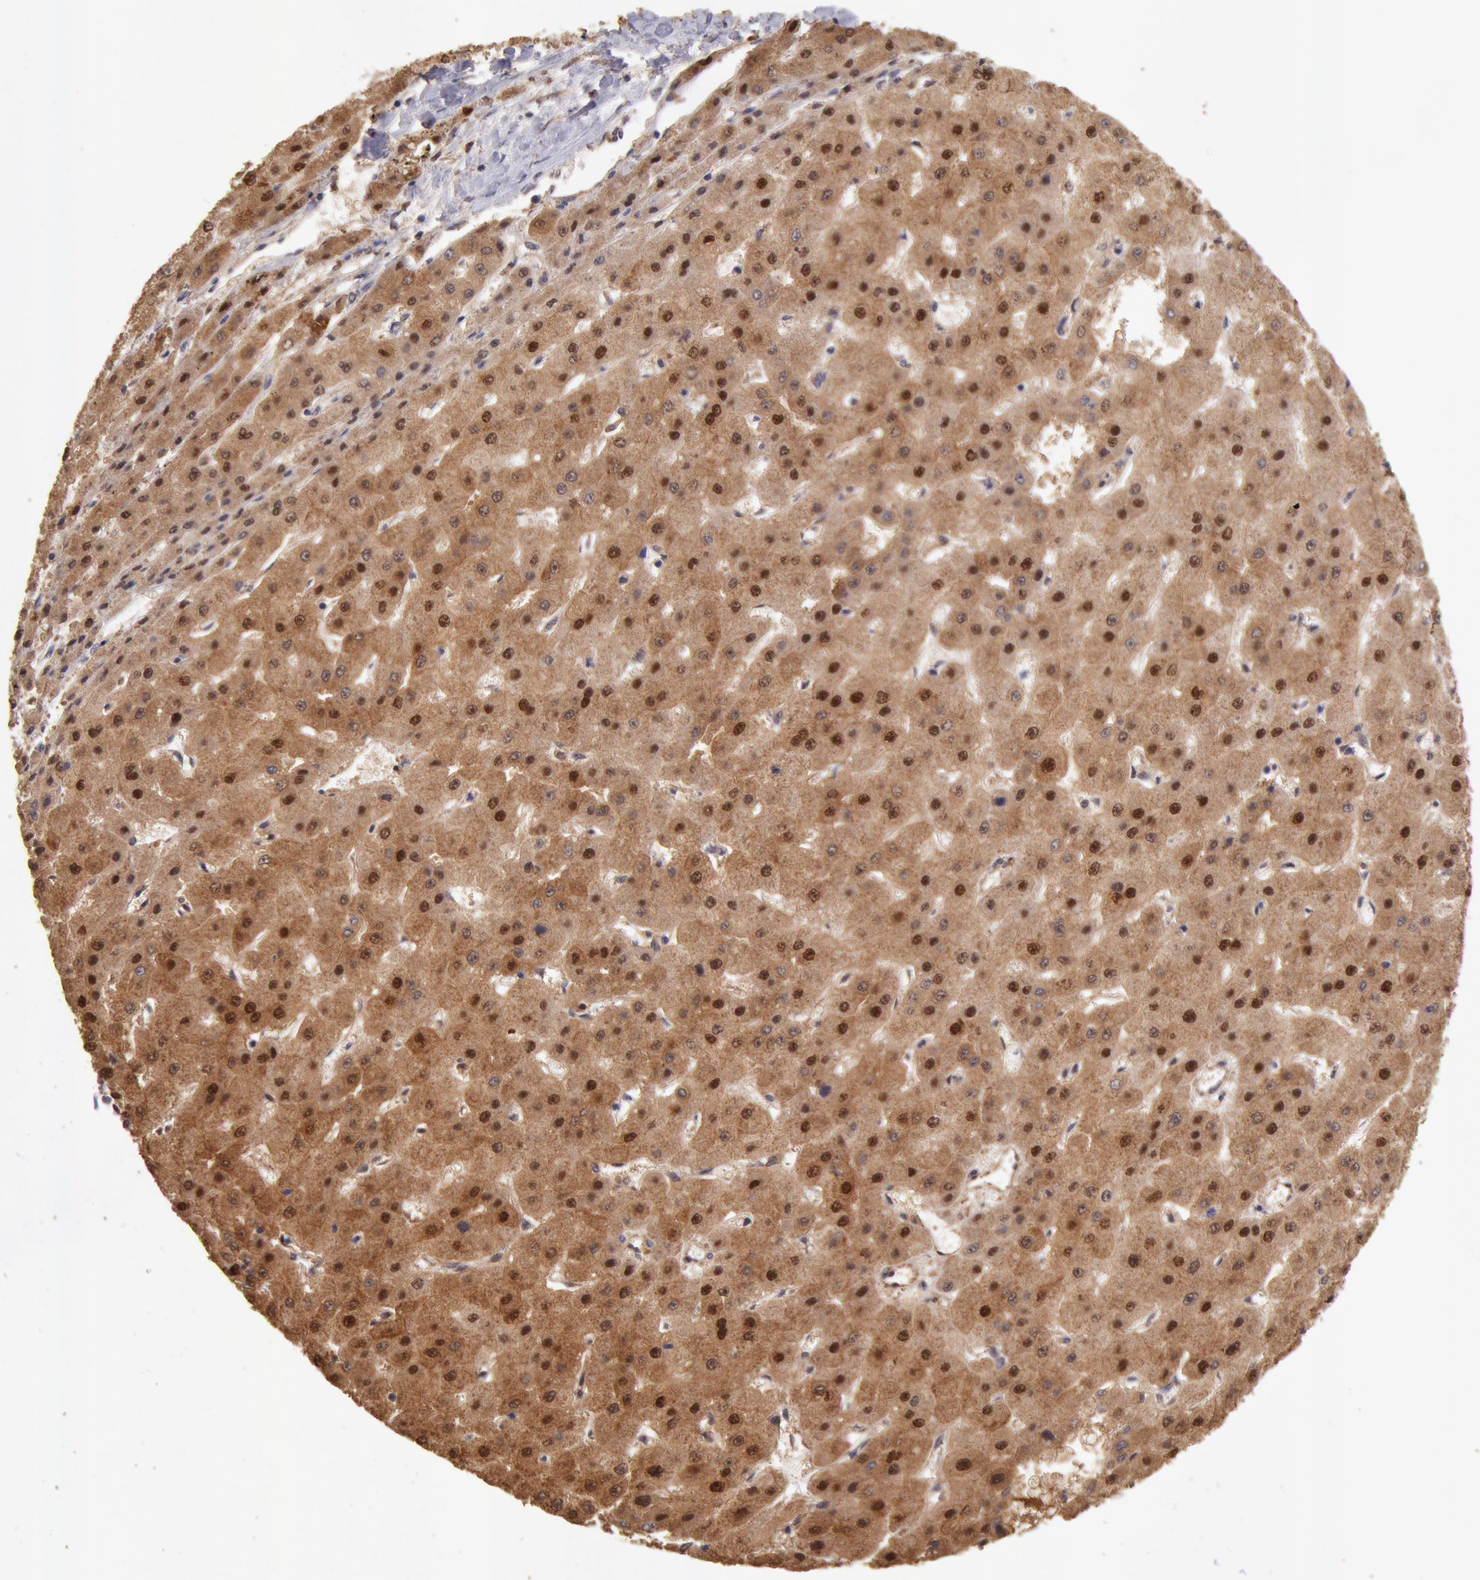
{"staining": {"intensity": "strong", "quantity": ">75%", "location": "cytoplasmic/membranous,nuclear"}, "tissue": "liver cancer", "cell_type": "Tumor cells", "image_type": "cancer", "snomed": [{"axis": "morphology", "description": "Carcinoma, Hepatocellular, NOS"}, {"axis": "topography", "description": "Liver"}], "caption": "A brown stain labels strong cytoplasmic/membranous and nuclear positivity of a protein in liver cancer (hepatocellular carcinoma) tumor cells.", "gene": "COMT", "patient": {"sex": "female", "age": 52}}